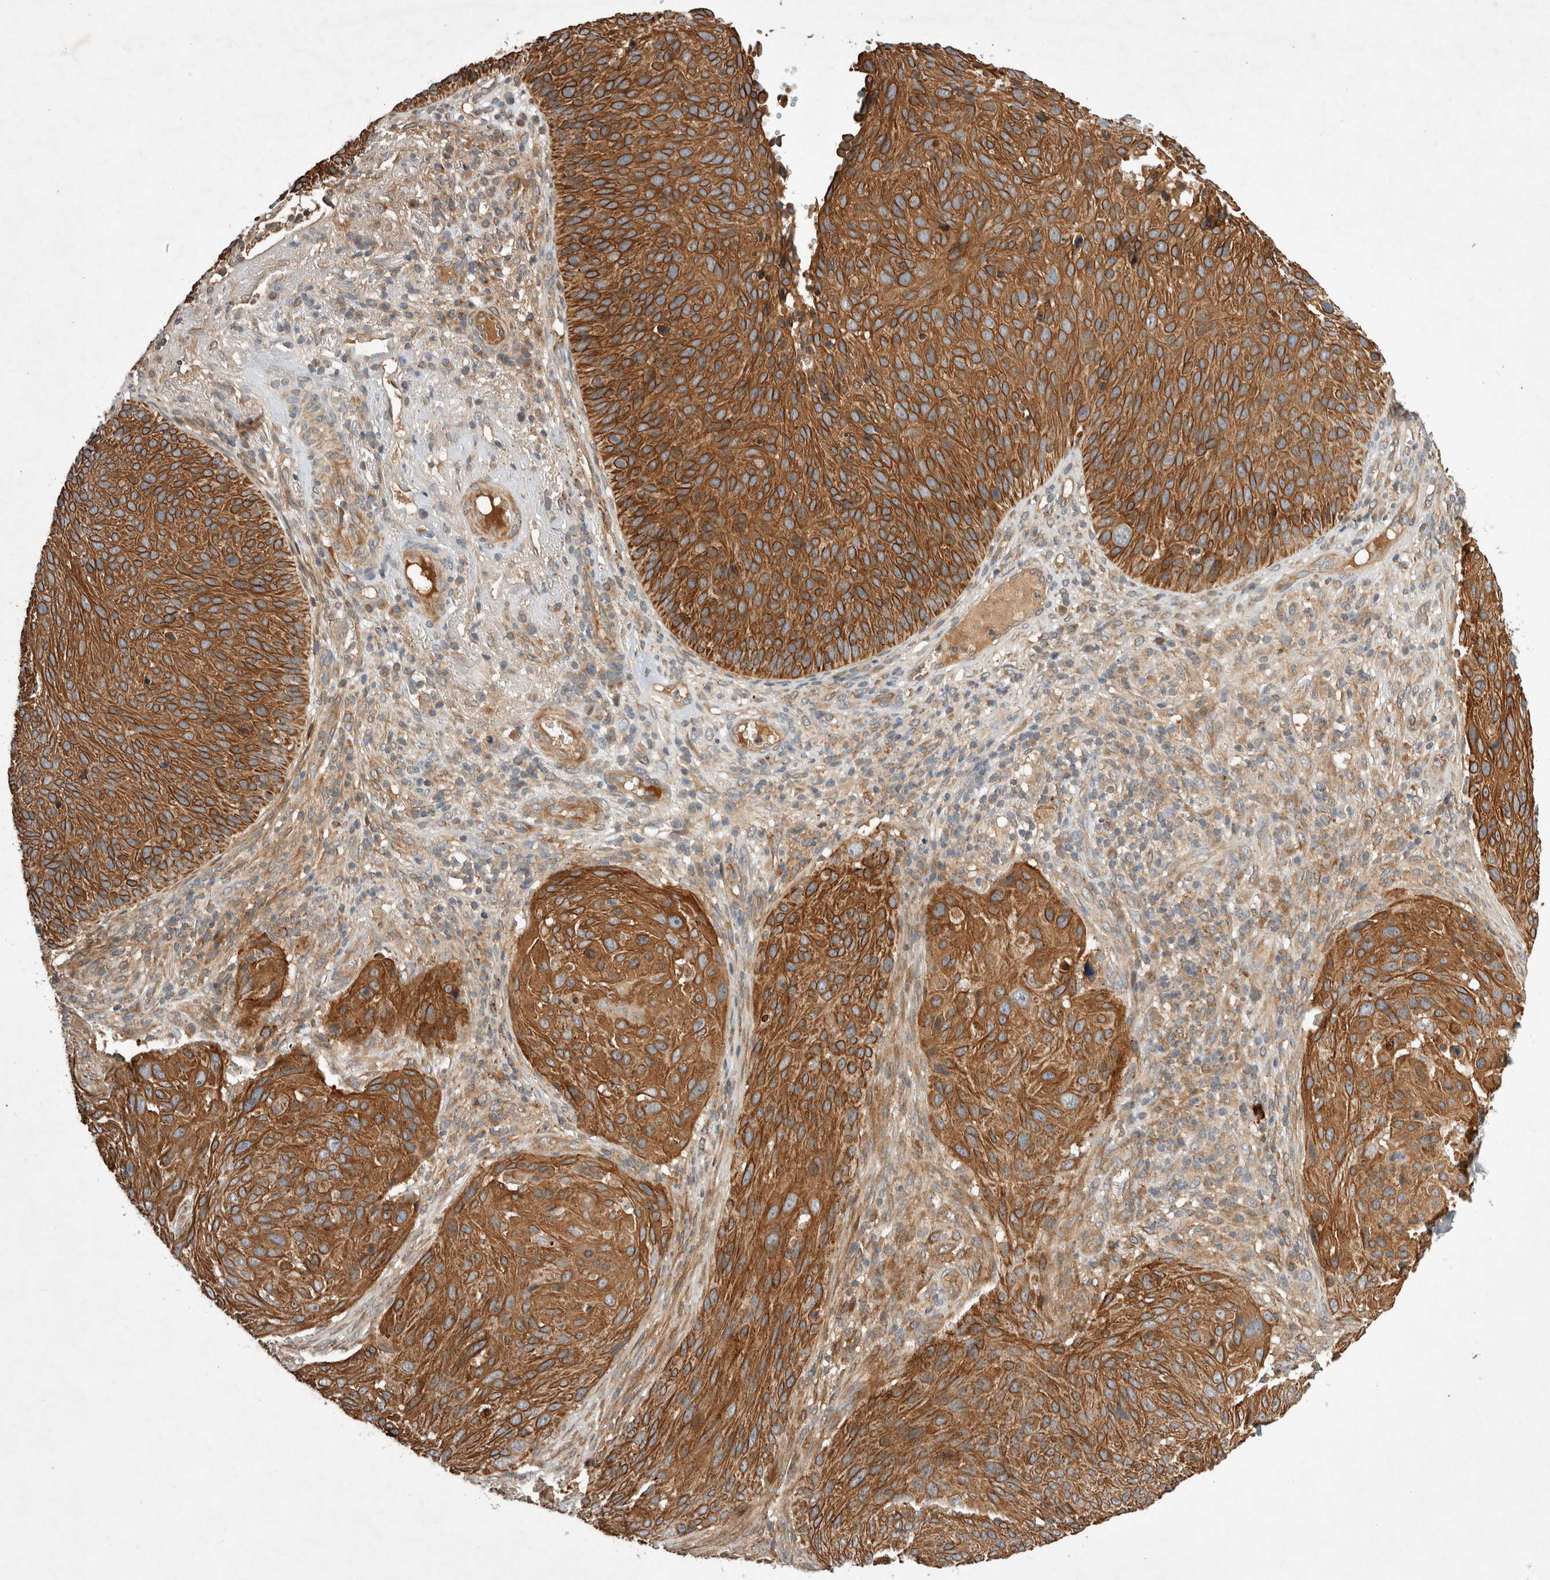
{"staining": {"intensity": "strong", "quantity": ">75%", "location": "cytoplasmic/membranous"}, "tissue": "cervical cancer", "cell_type": "Tumor cells", "image_type": "cancer", "snomed": [{"axis": "morphology", "description": "Squamous cell carcinoma, NOS"}, {"axis": "topography", "description": "Cervix"}], "caption": "Cervical squamous cell carcinoma stained for a protein (brown) reveals strong cytoplasmic/membranous positive expression in about >75% of tumor cells.", "gene": "ARMC9", "patient": {"sex": "female", "age": 74}}